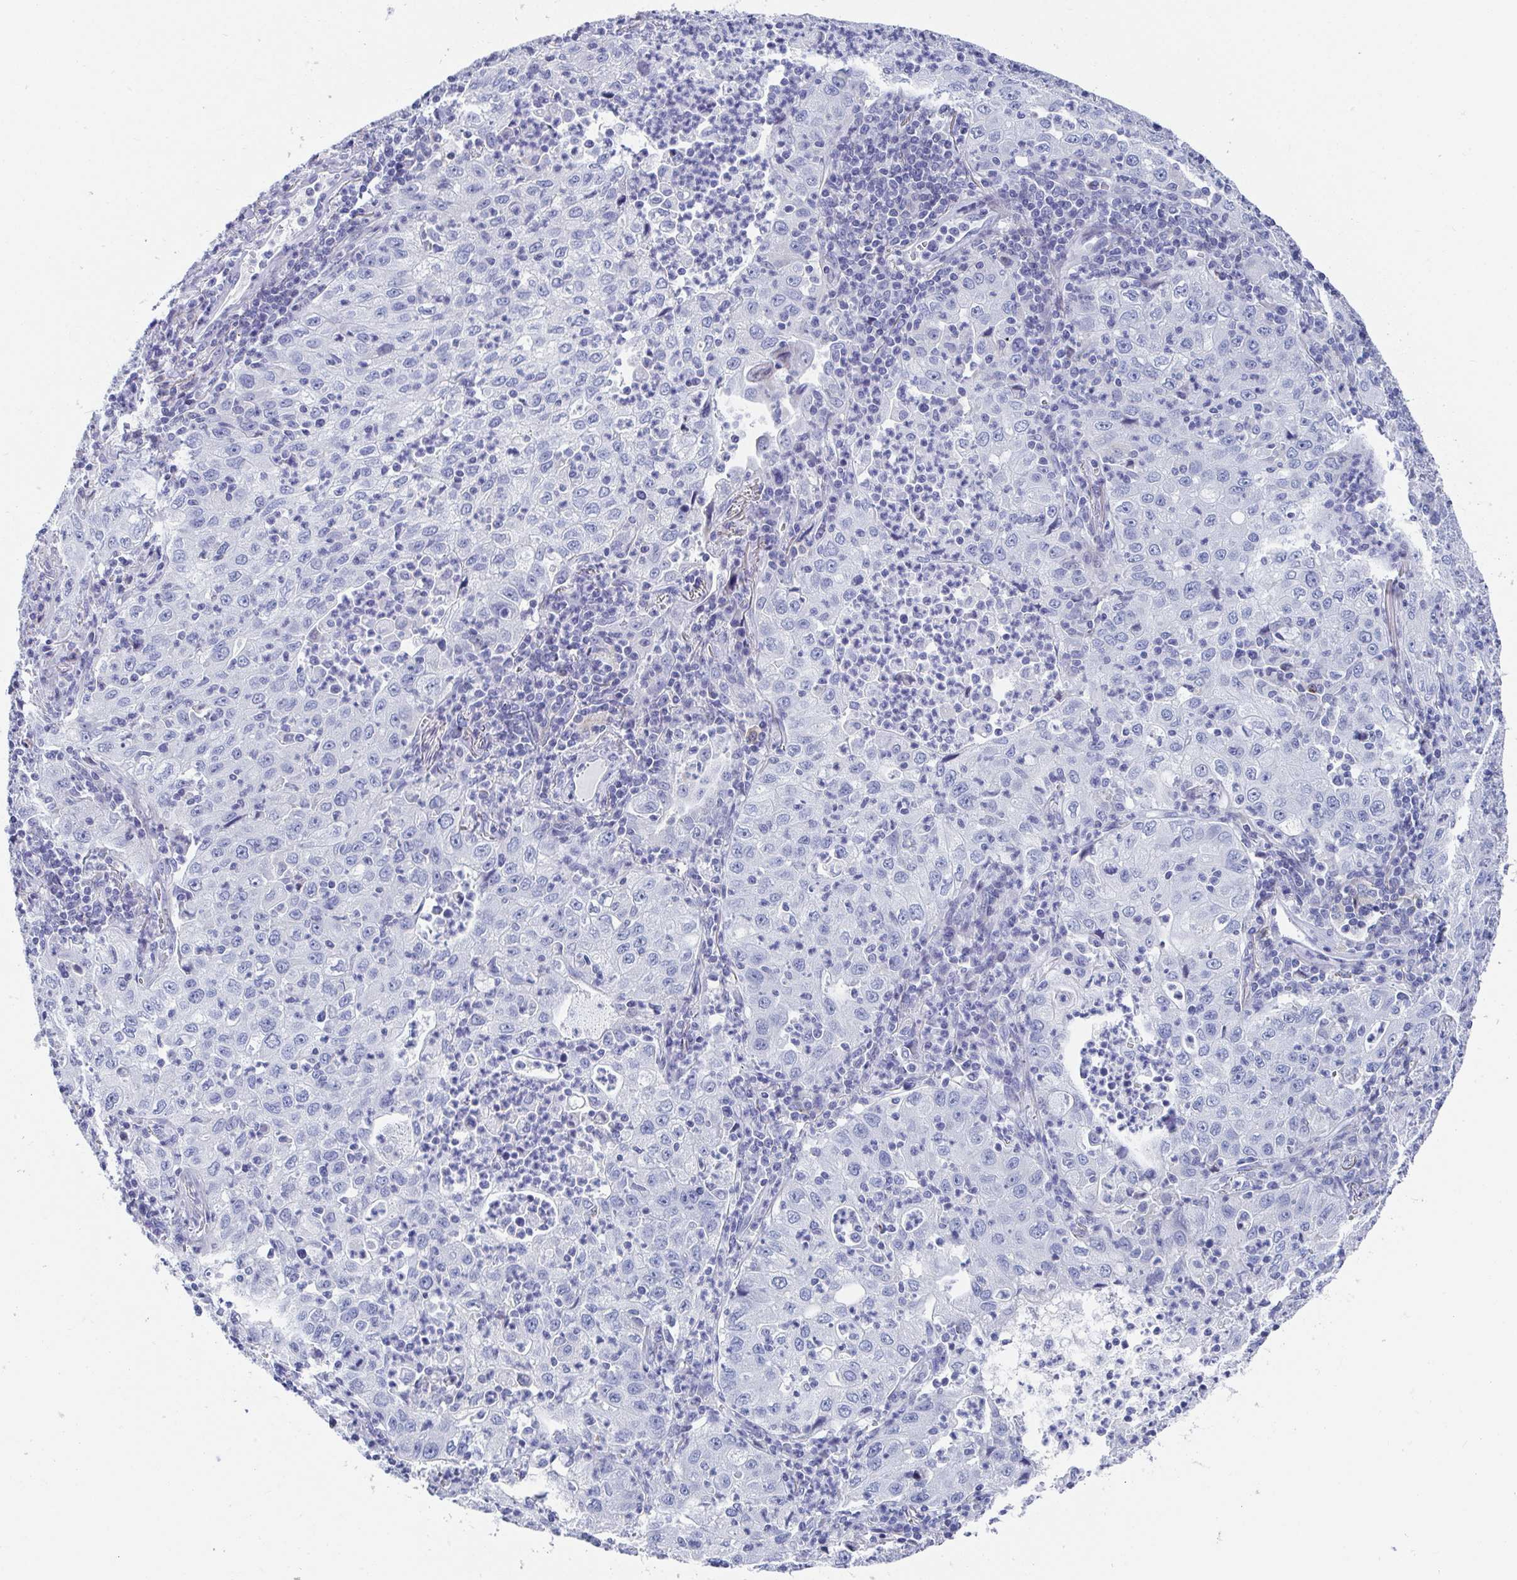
{"staining": {"intensity": "negative", "quantity": "none", "location": "none"}, "tissue": "lung cancer", "cell_type": "Tumor cells", "image_type": "cancer", "snomed": [{"axis": "morphology", "description": "Squamous cell carcinoma, NOS"}, {"axis": "topography", "description": "Lung"}], "caption": "DAB (3,3'-diaminobenzidine) immunohistochemical staining of human lung cancer (squamous cell carcinoma) exhibits no significant staining in tumor cells.", "gene": "ZFP82", "patient": {"sex": "male", "age": 71}}